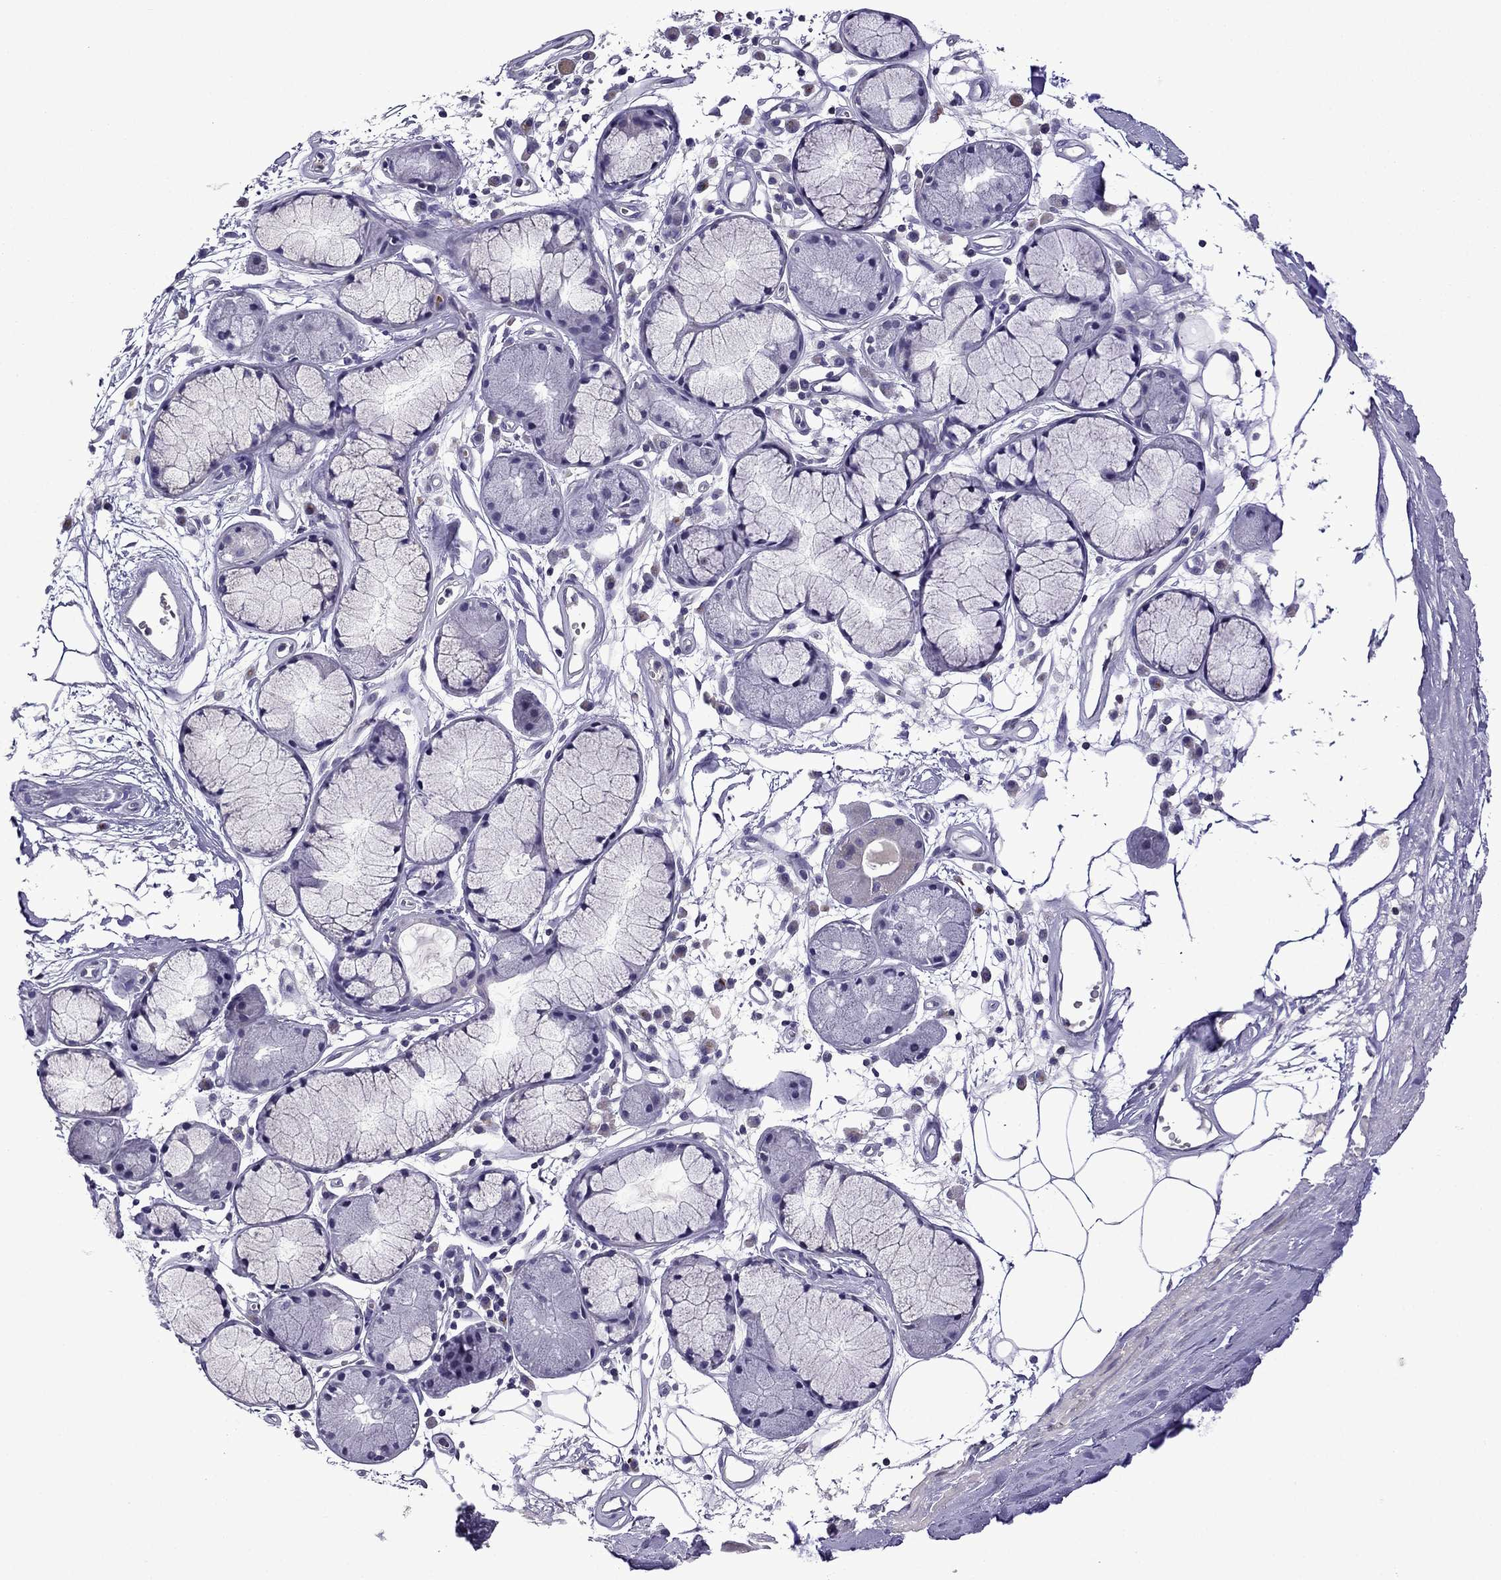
{"staining": {"intensity": "negative", "quantity": "none", "location": "none"}, "tissue": "soft tissue", "cell_type": "Fibroblasts", "image_type": "normal", "snomed": [{"axis": "morphology", "description": "Normal tissue, NOS"}, {"axis": "morphology", "description": "Squamous cell carcinoma, NOS"}, {"axis": "topography", "description": "Cartilage tissue"}, {"axis": "topography", "description": "Lung"}], "caption": "Human soft tissue stained for a protein using immunohistochemistry shows no positivity in fibroblasts.", "gene": "TTN", "patient": {"sex": "male", "age": 66}}